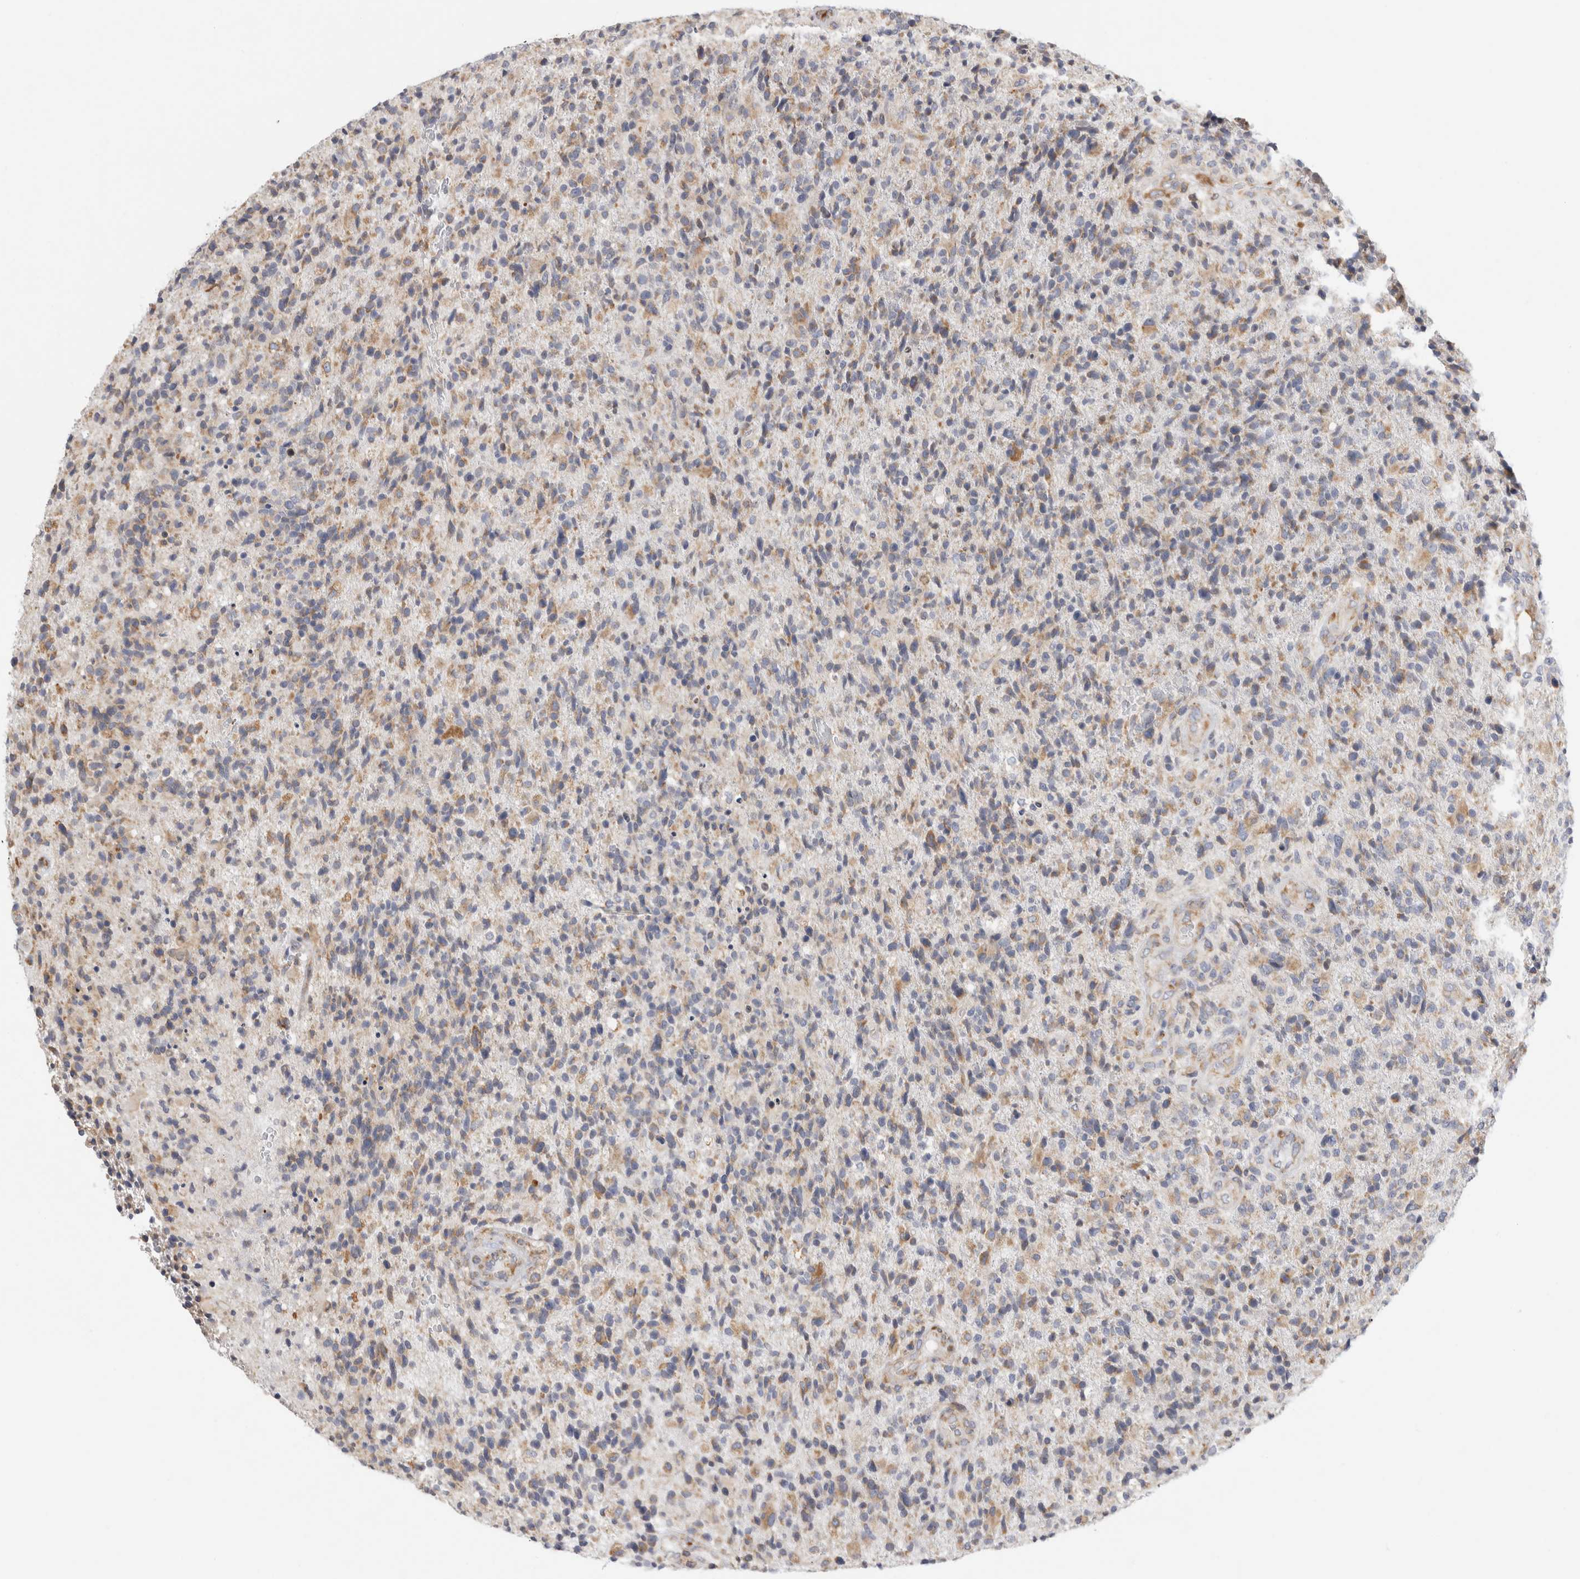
{"staining": {"intensity": "weak", "quantity": "25%-75%", "location": "cytoplasmic/membranous"}, "tissue": "glioma", "cell_type": "Tumor cells", "image_type": "cancer", "snomed": [{"axis": "morphology", "description": "Glioma, malignant, High grade"}, {"axis": "topography", "description": "Brain"}], "caption": "A micrograph showing weak cytoplasmic/membranous positivity in about 25%-75% of tumor cells in glioma, as visualized by brown immunohistochemical staining.", "gene": "RPN2", "patient": {"sex": "male", "age": 72}}